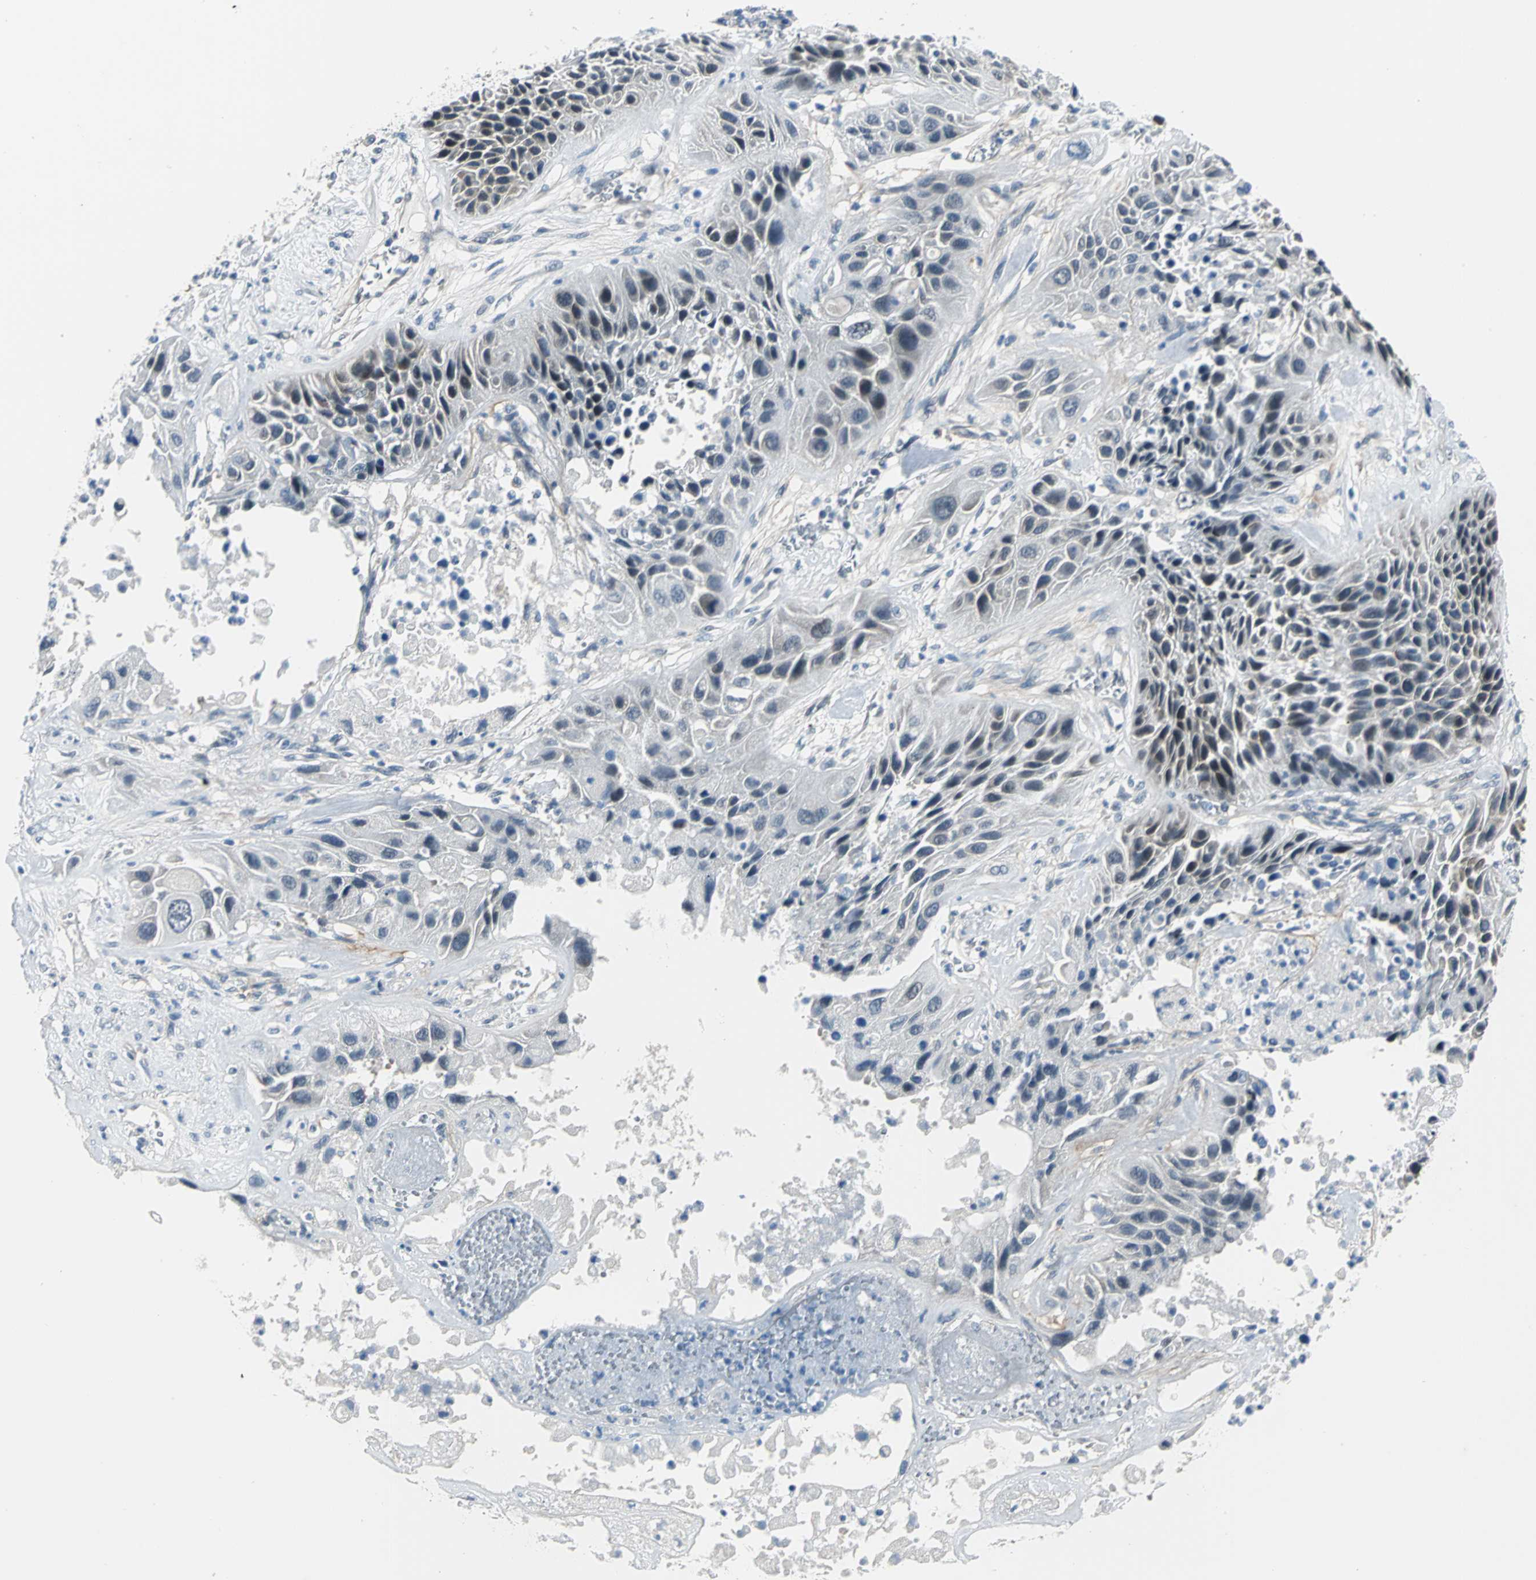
{"staining": {"intensity": "negative", "quantity": "none", "location": "none"}, "tissue": "lung cancer", "cell_type": "Tumor cells", "image_type": "cancer", "snomed": [{"axis": "morphology", "description": "Squamous cell carcinoma, NOS"}, {"axis": "topography", "description": "Lung"}], "caption": "This is a image of immunohistochemistry (IHC) staining of lung cancer (squamous cell carcinoma), which shows no staining in tumor cells. (DAB (3,3'-diaminobenzidine) IHC, high magnification).", "gene": "ZNF415", "patient": {"sex": "female", "age": 76}}